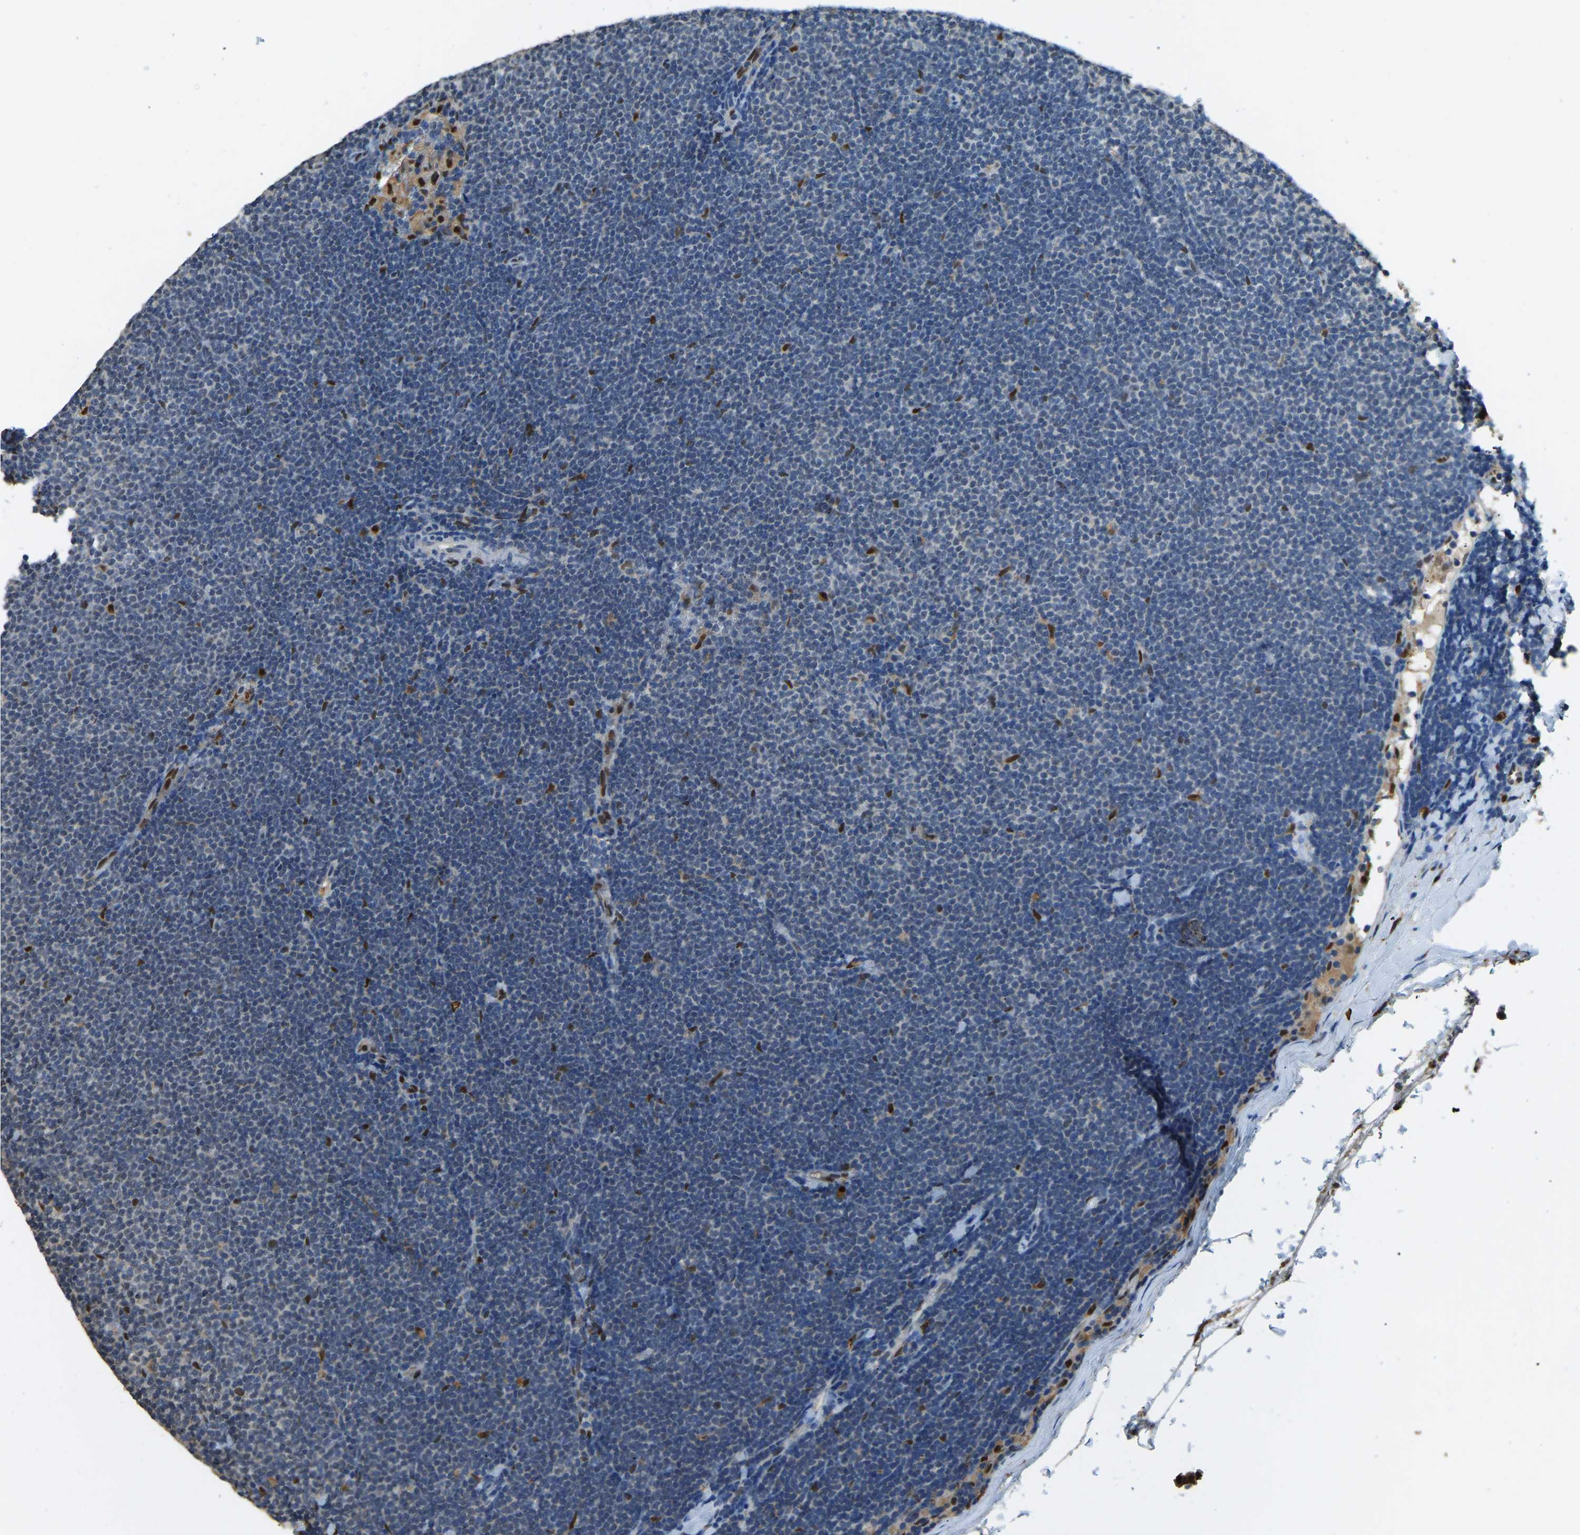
{"staining": {"intensity": "negative", "quantity": "none", "location": "none"}, "tissue": "lymphoma", "cell_type": "Tumor cells", "image_type": "cancer", "snomed": [{"axis": "morphology", "description": "Malignant lymphoma, non-Hodgkin's type, Low grade"}, {"axis": "topography", "description": "Lymph node"}], "caption": "A photomicrograph of lymphoma stained for a protein reveals no brown staining in tumor cells. Nuclei are stained in blue.", "gene": "NANS", "patient": {"sex": "female", "age": 53}}